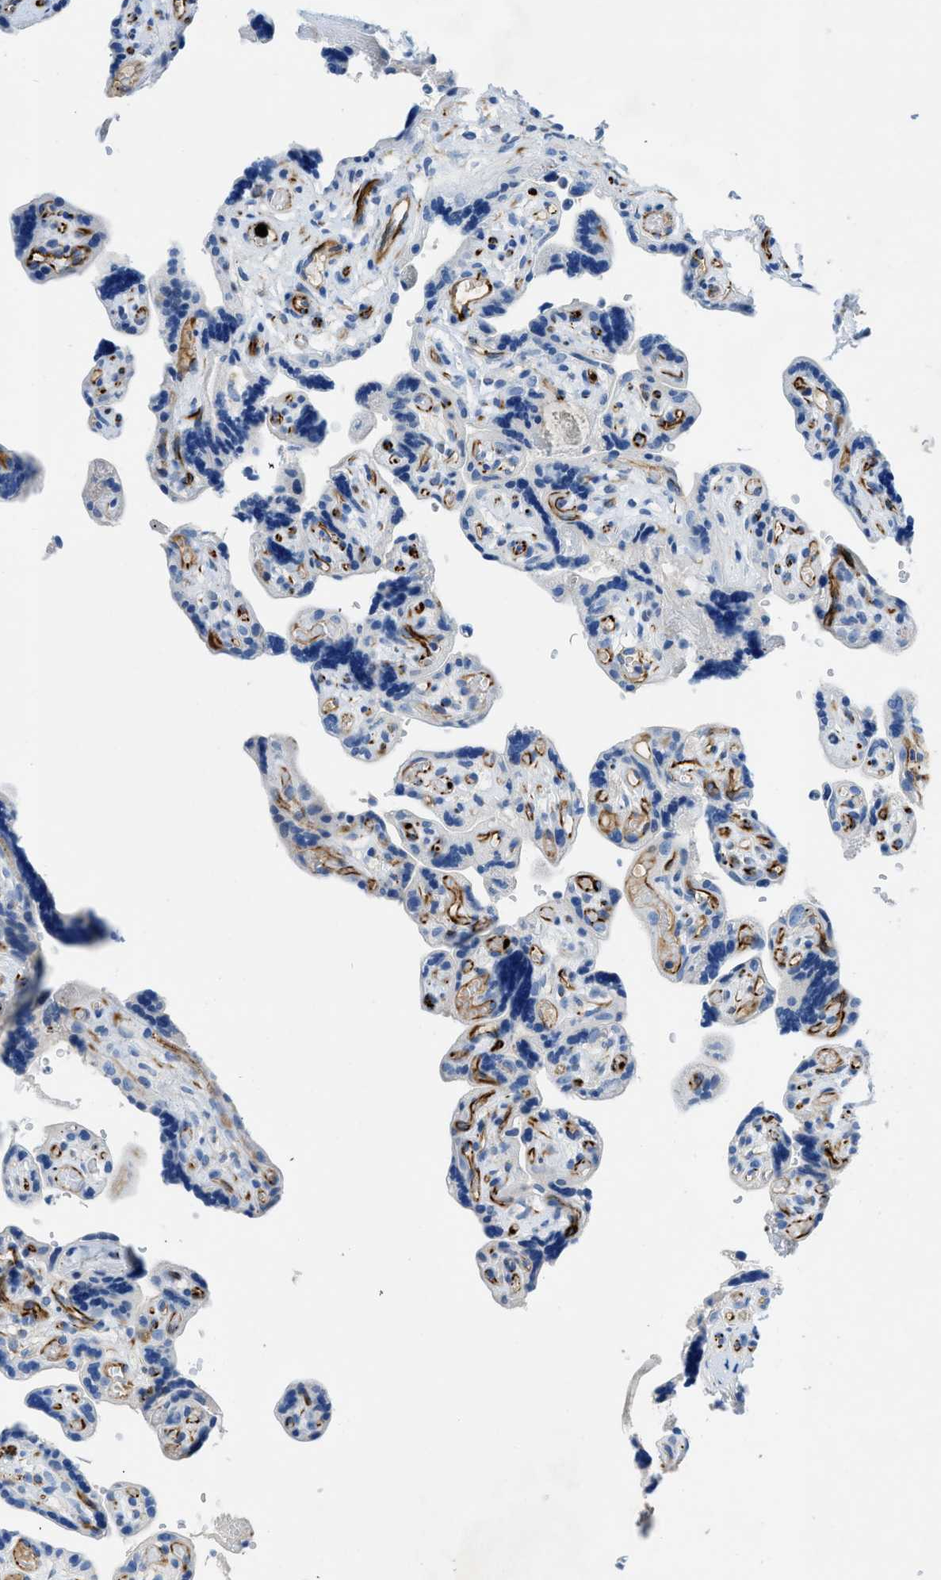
{"staining": {"intensity": "strong", "quantity": "<25%", "location": "cytoplasmic/membranous"}, "tissue": "placenta", "cell_type": "Decidual cells", "image_type": "normal", "snomed": [{"axis": "morphology", "description": "Normal tissue, NOS"}, {"axis": "topography", "description": "Placenta"}], "caption": "A brown stain highlights strong cytoplasmic/membranous expression of a protein in decidual cells of unremarkable human placenta.", "gene": "XCR1", "patient": {"sex": "female", "age": 30}}